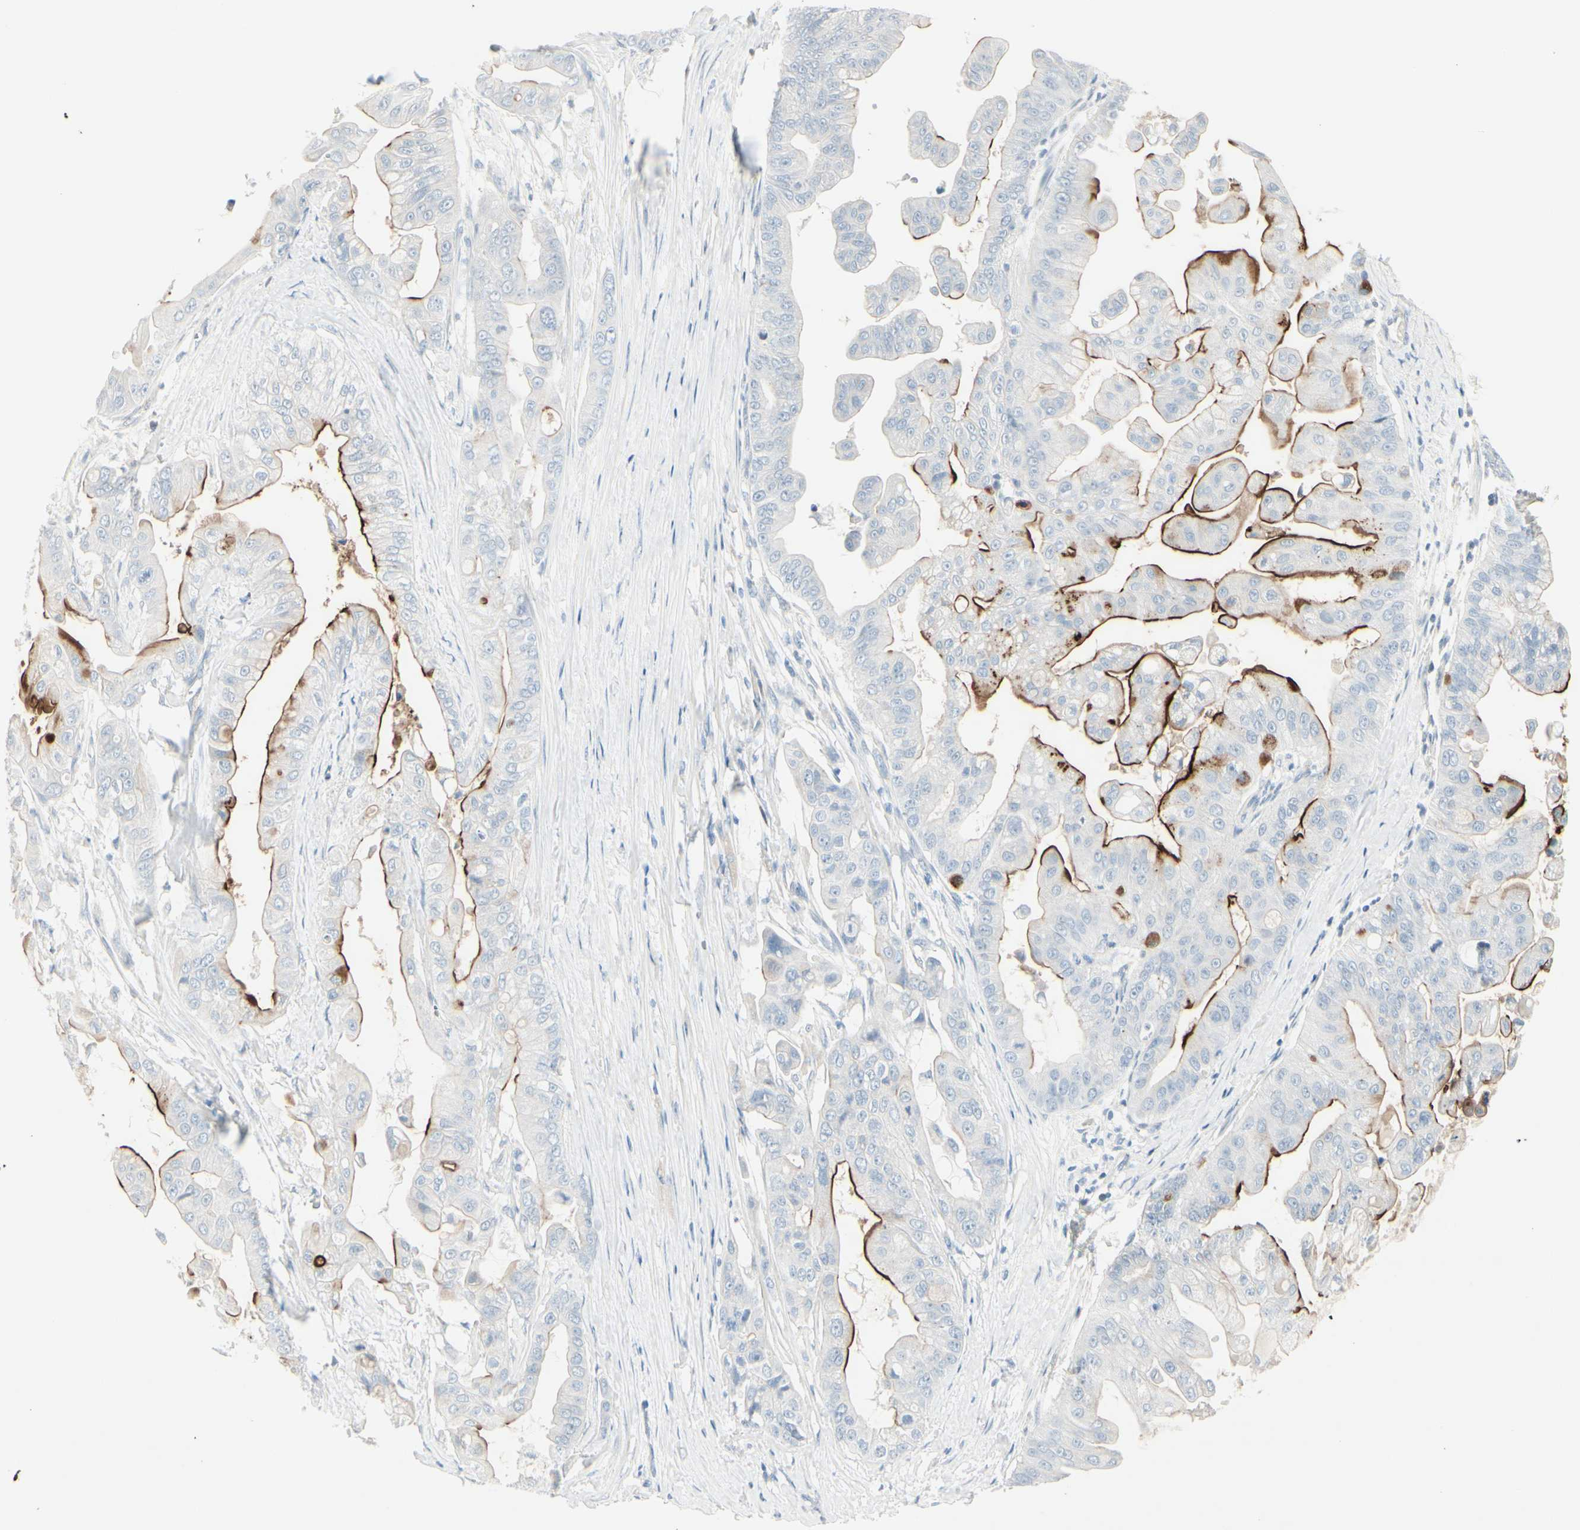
{"staining": {"intensity": "strong", "quantity": "<25%", "location": "cytoplasmic/membranous"}, "tissue": "pancreatic cancer", "cell_type": "Tumor cells", "image_type": "cancer", "snomed": [{"axis": "morphology", "description": "Adenocarcinoma, NOS"}, {"axis": "topography", "description": "Pancreas"}], "caption": "Protein staining reveals strong cytoplasmic/membranous positivity in about <25% of tumor cells in pancreatic adenocarcinoma.", "gene": "CDHR5", "patient": {"sex": "female", "age": 75}}